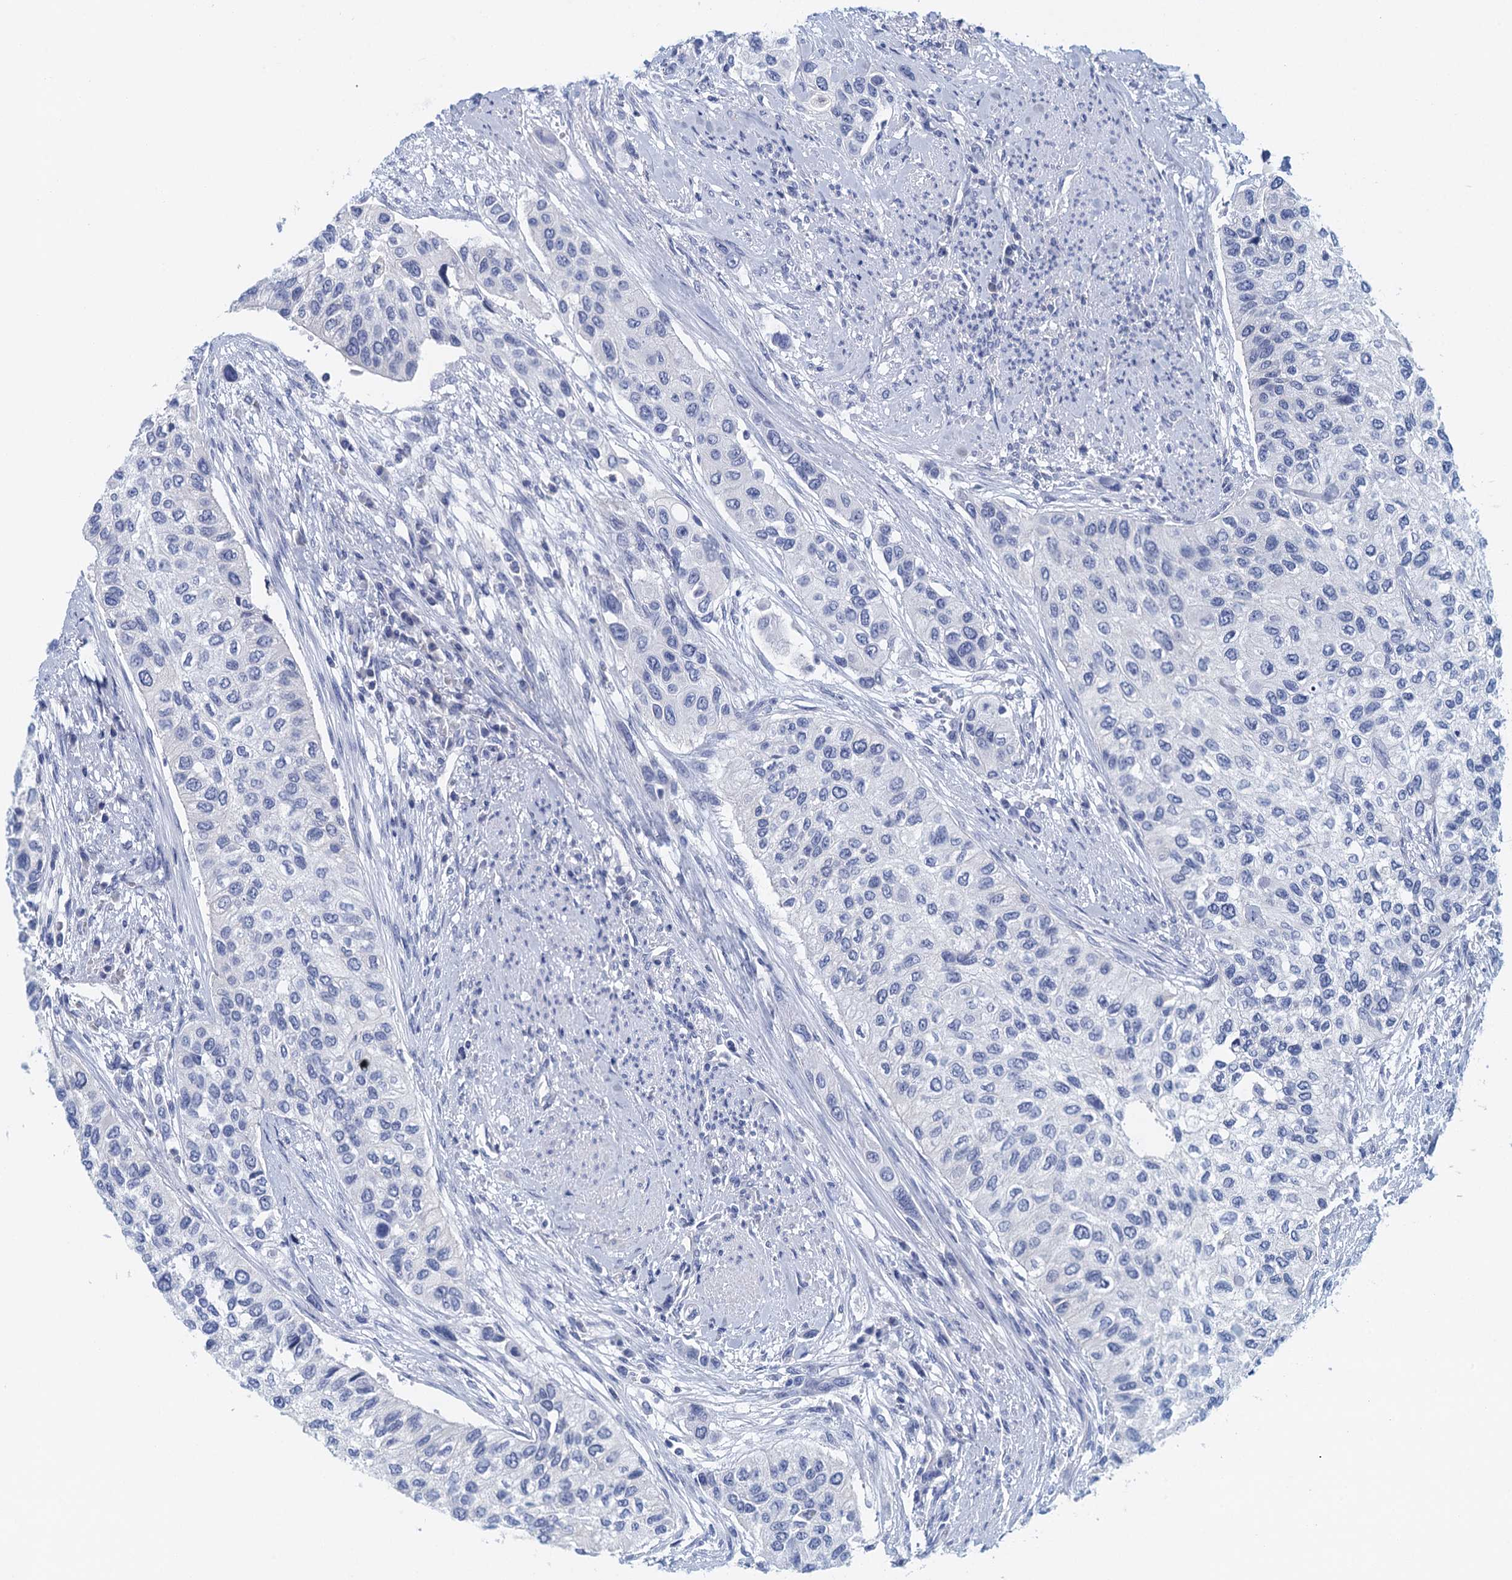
{"staining": {"intensity": "negative", "quantity": "none", "location": "none"}, "tissue": "urothelial cancer", "cell_type": "Tumor cells", "image_type": "cancer", "snomed": [{"axis": "morphology", "description": "Normal tissue, NOS"}, {"axis": "morphology", "description": "Urothelial carcinoma, High grade"}, {"axis": "topography", "description": "Vascular tissue"}, {"axis": "topography", "description": "Urinary bladder"}], "caption": "Immunohistochemistry (IHC) of urothelial cancer displays no staining in tumor cells.", "gene": "CYP51A1", "patient": {"sex": "female", "age": 56}}